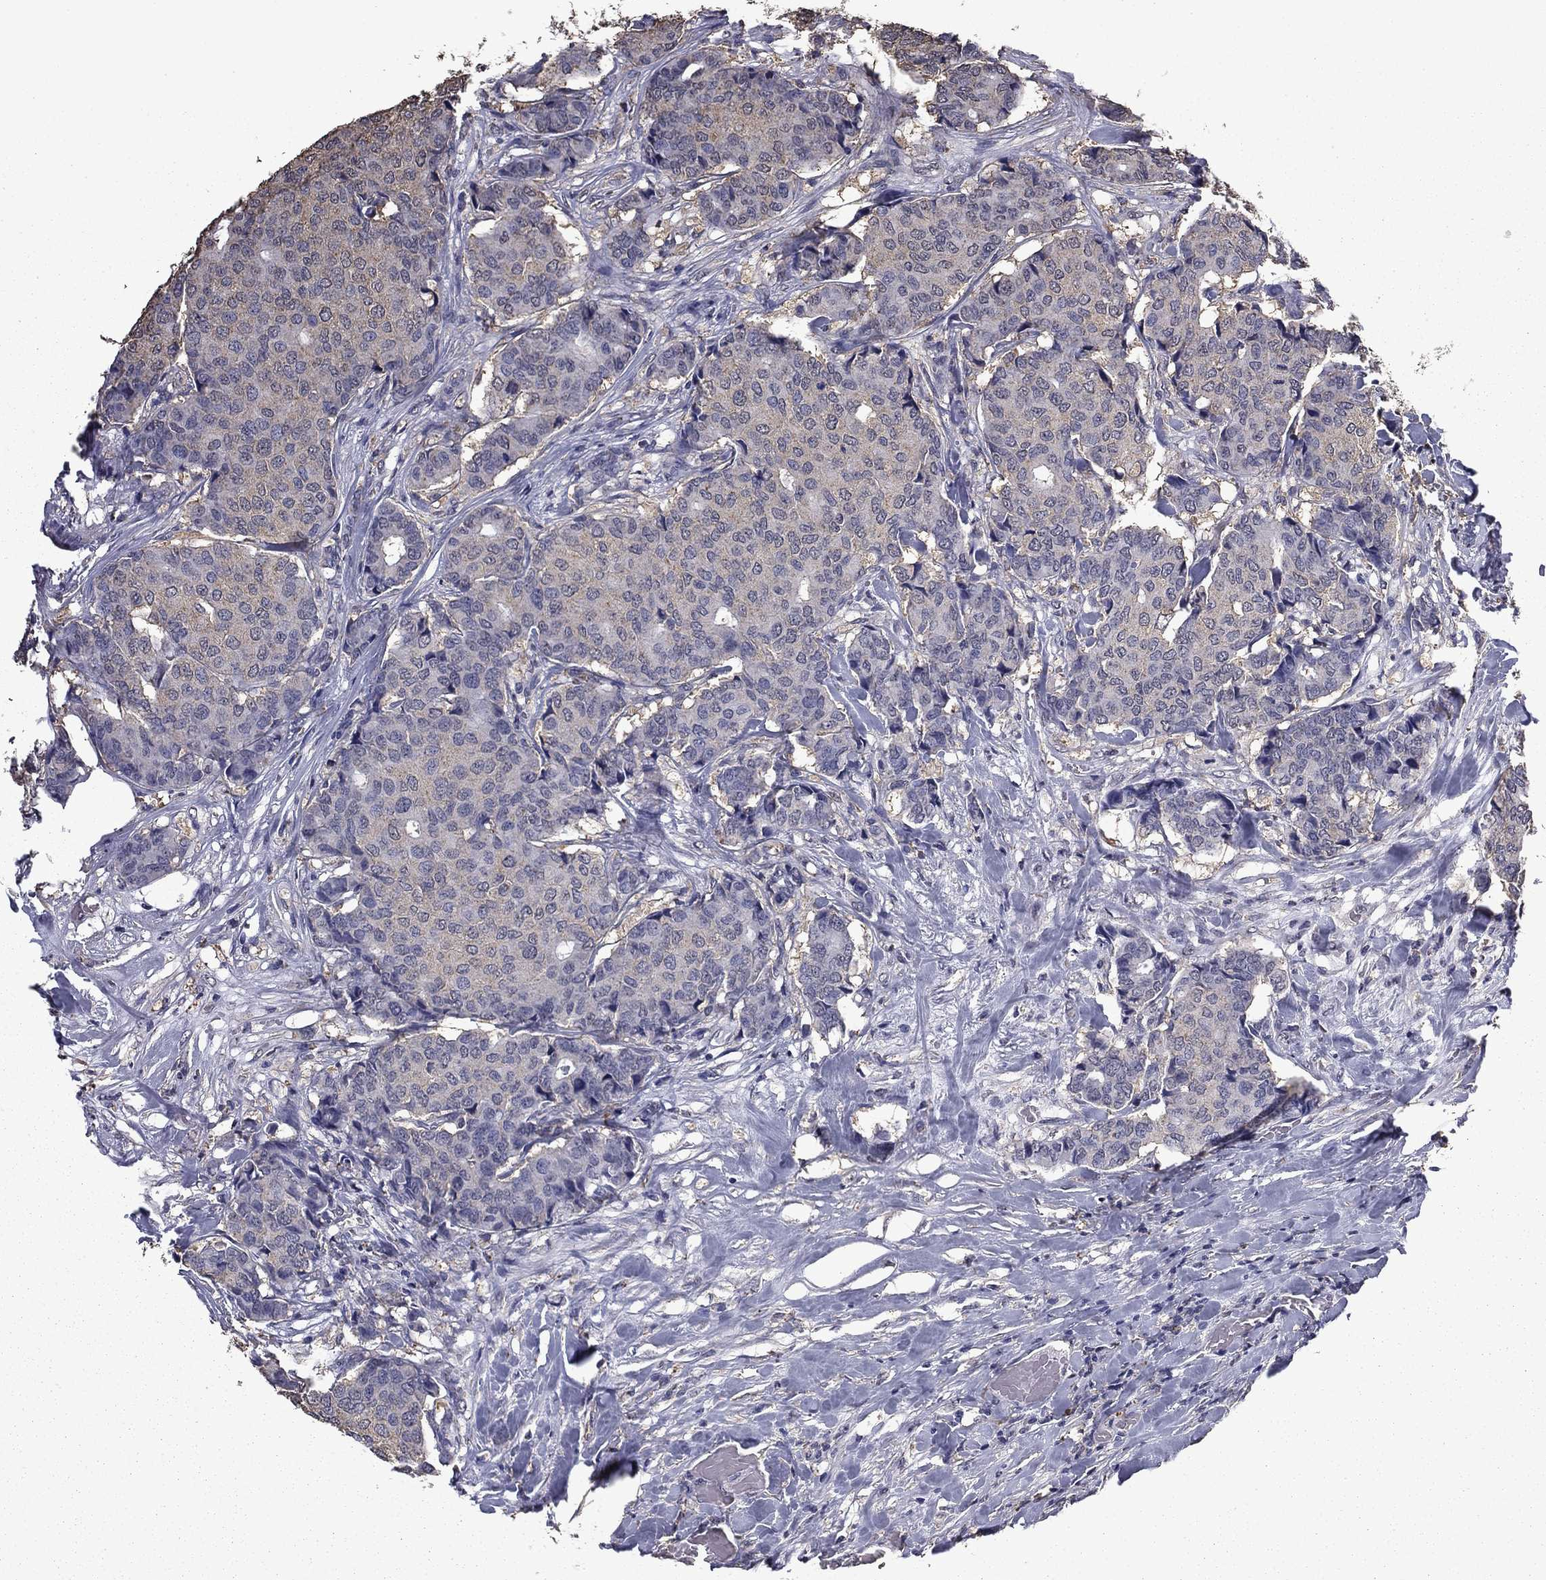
{"staining": {"intensity": "negative", "quantity": "none", "location": "none"}, "tissue": "breast cancer", "cell_type": "Tumor cells", "image_type": "cancer", "snomed": [{"axis": "morphology", "description": "Duct carcinoma"}, {"axis": "topography", "description": "Breast"}], "caption": "The image shows no significant expression in tumor cells of breast cancer (infiltrating ductal carcinoma).", "gene": "MFAP3L", "patient": {"sex": "female", "age": 75}}